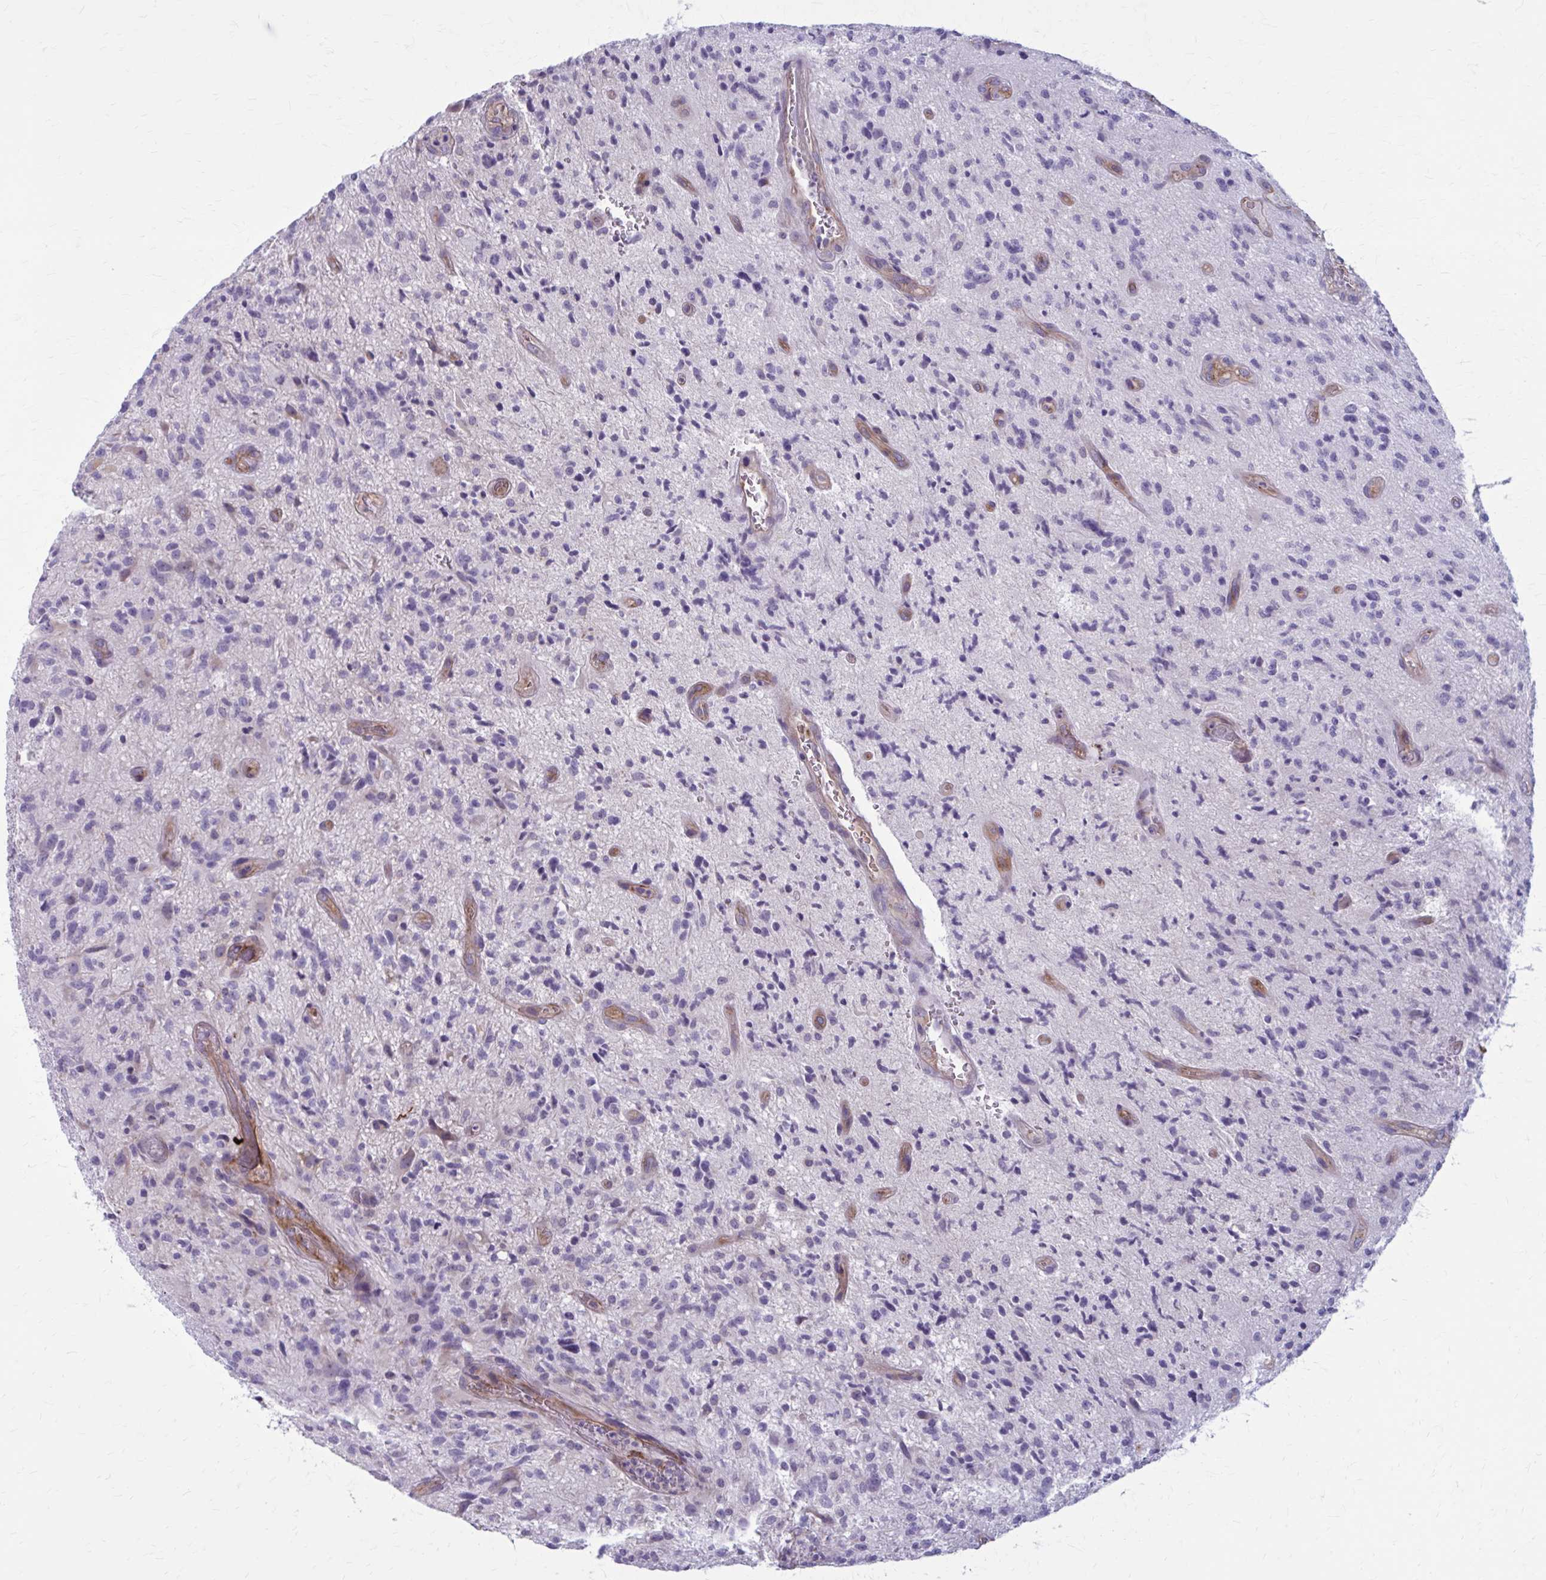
{"staining": {"intensity": "negative", "quantity": "none", "location": "none"}, "tissue": "glioma", "cell_type": "Tumor cells", "image_type": "cancer", "snomed": [{"axis": "morphology", "description": "Glioma, malignant, High grade"}, {"axis": "topography", "description": "Brain"}], "caption": "IHC of human malignant high-grade glioma exhibits no positivity in tumor cells.", "gene": "ZDHHC7", "patient": {"sex": "male", "age": 67}}